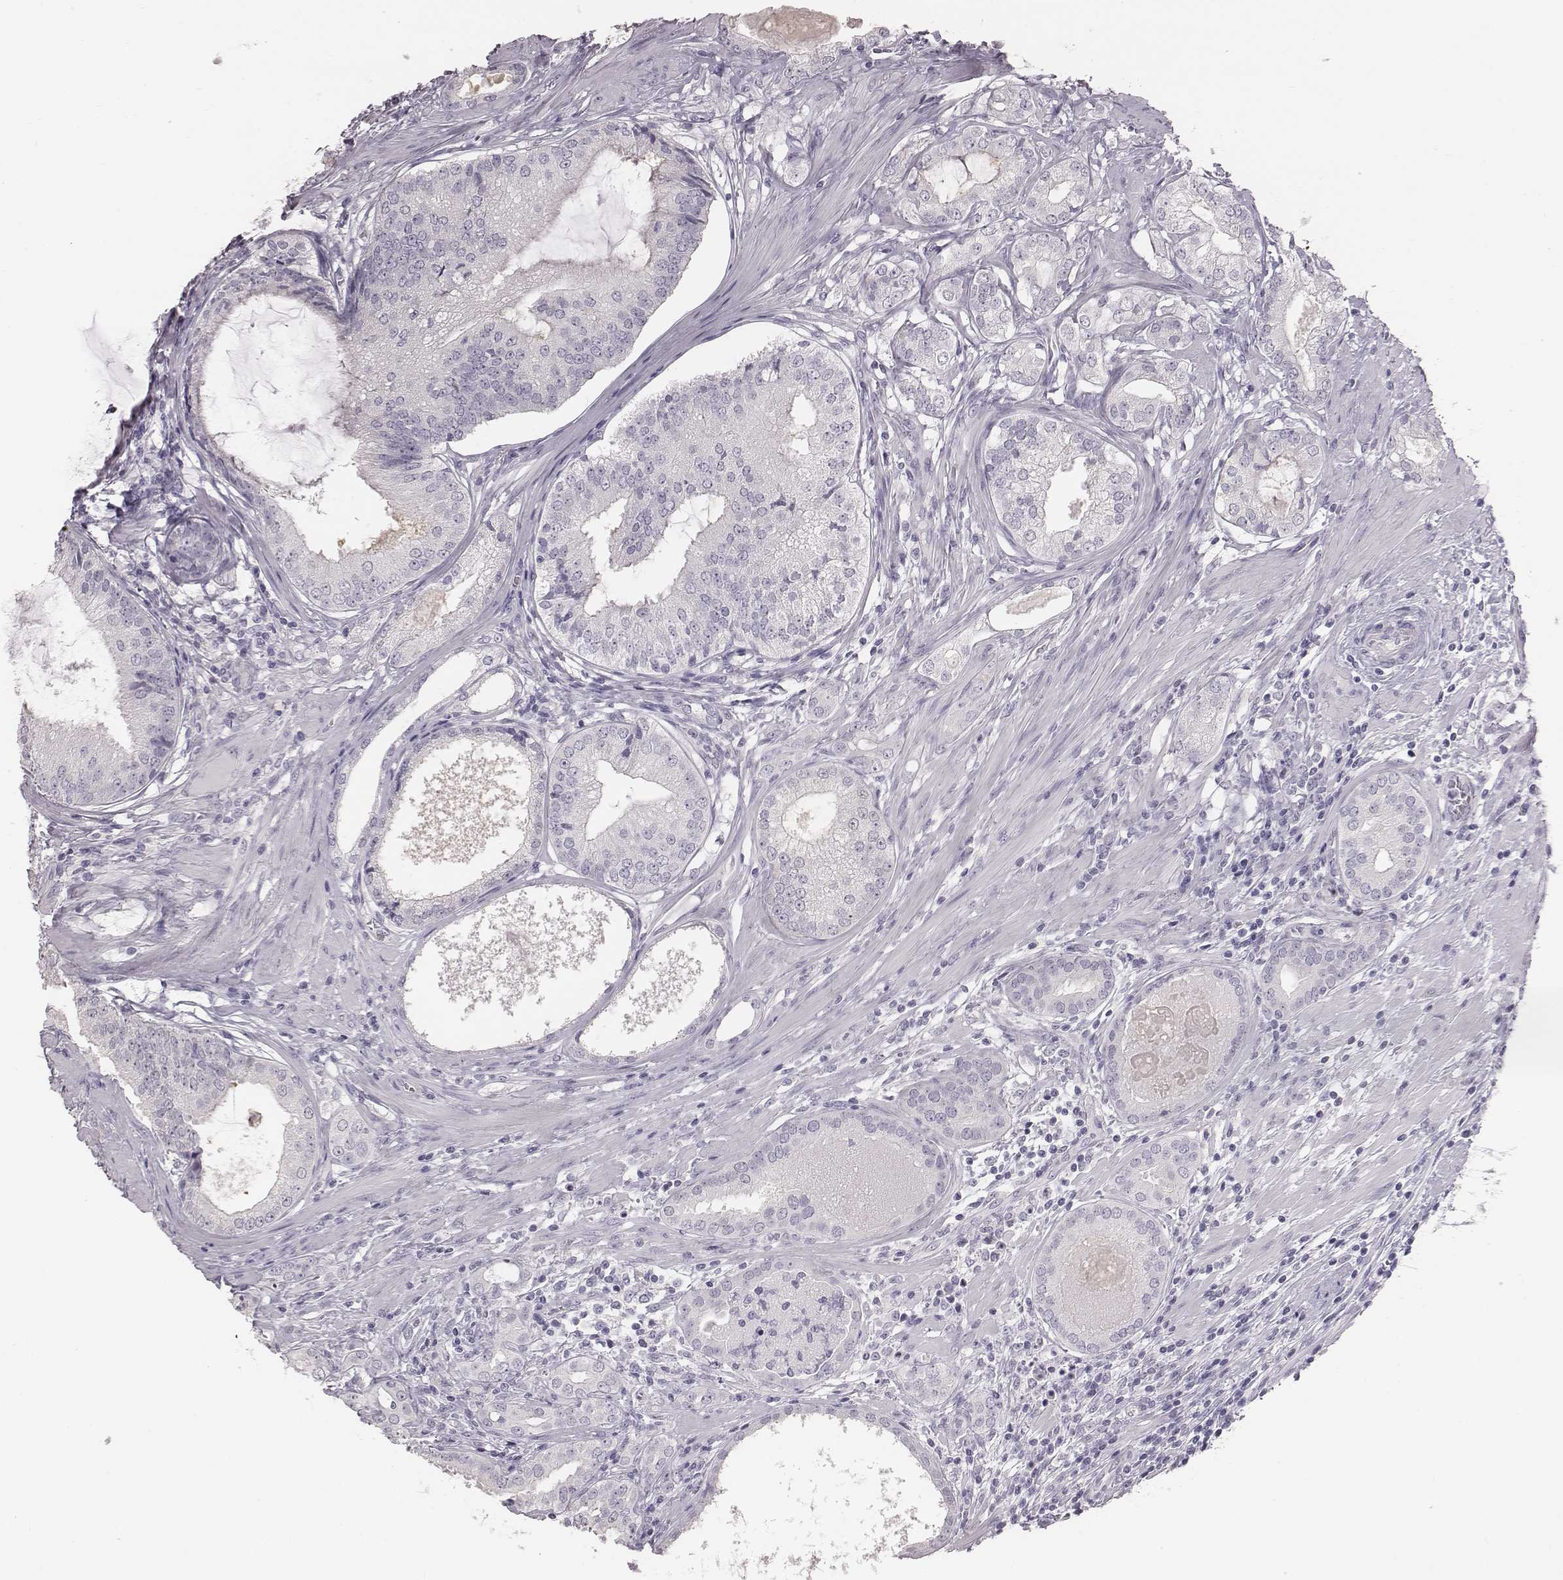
{"staining": {"intensity": "negative", "quantity": "none", "location": "none"}, "tissue": "prostate cancer", "cell_type": "Tumor cells", "image_type": "cancer", "snomed": [{"axis": "morphology", "description": "Adenocarcinoma, High grade"}, {"axis": "topography", "description": "Prostate and seminal vesicle, NOS"}], "caption": "Tumor cells show no significant positivity in prostate cancer.", "gene": "C6orf58", "patient": {"sex": "male", "age": 62}}